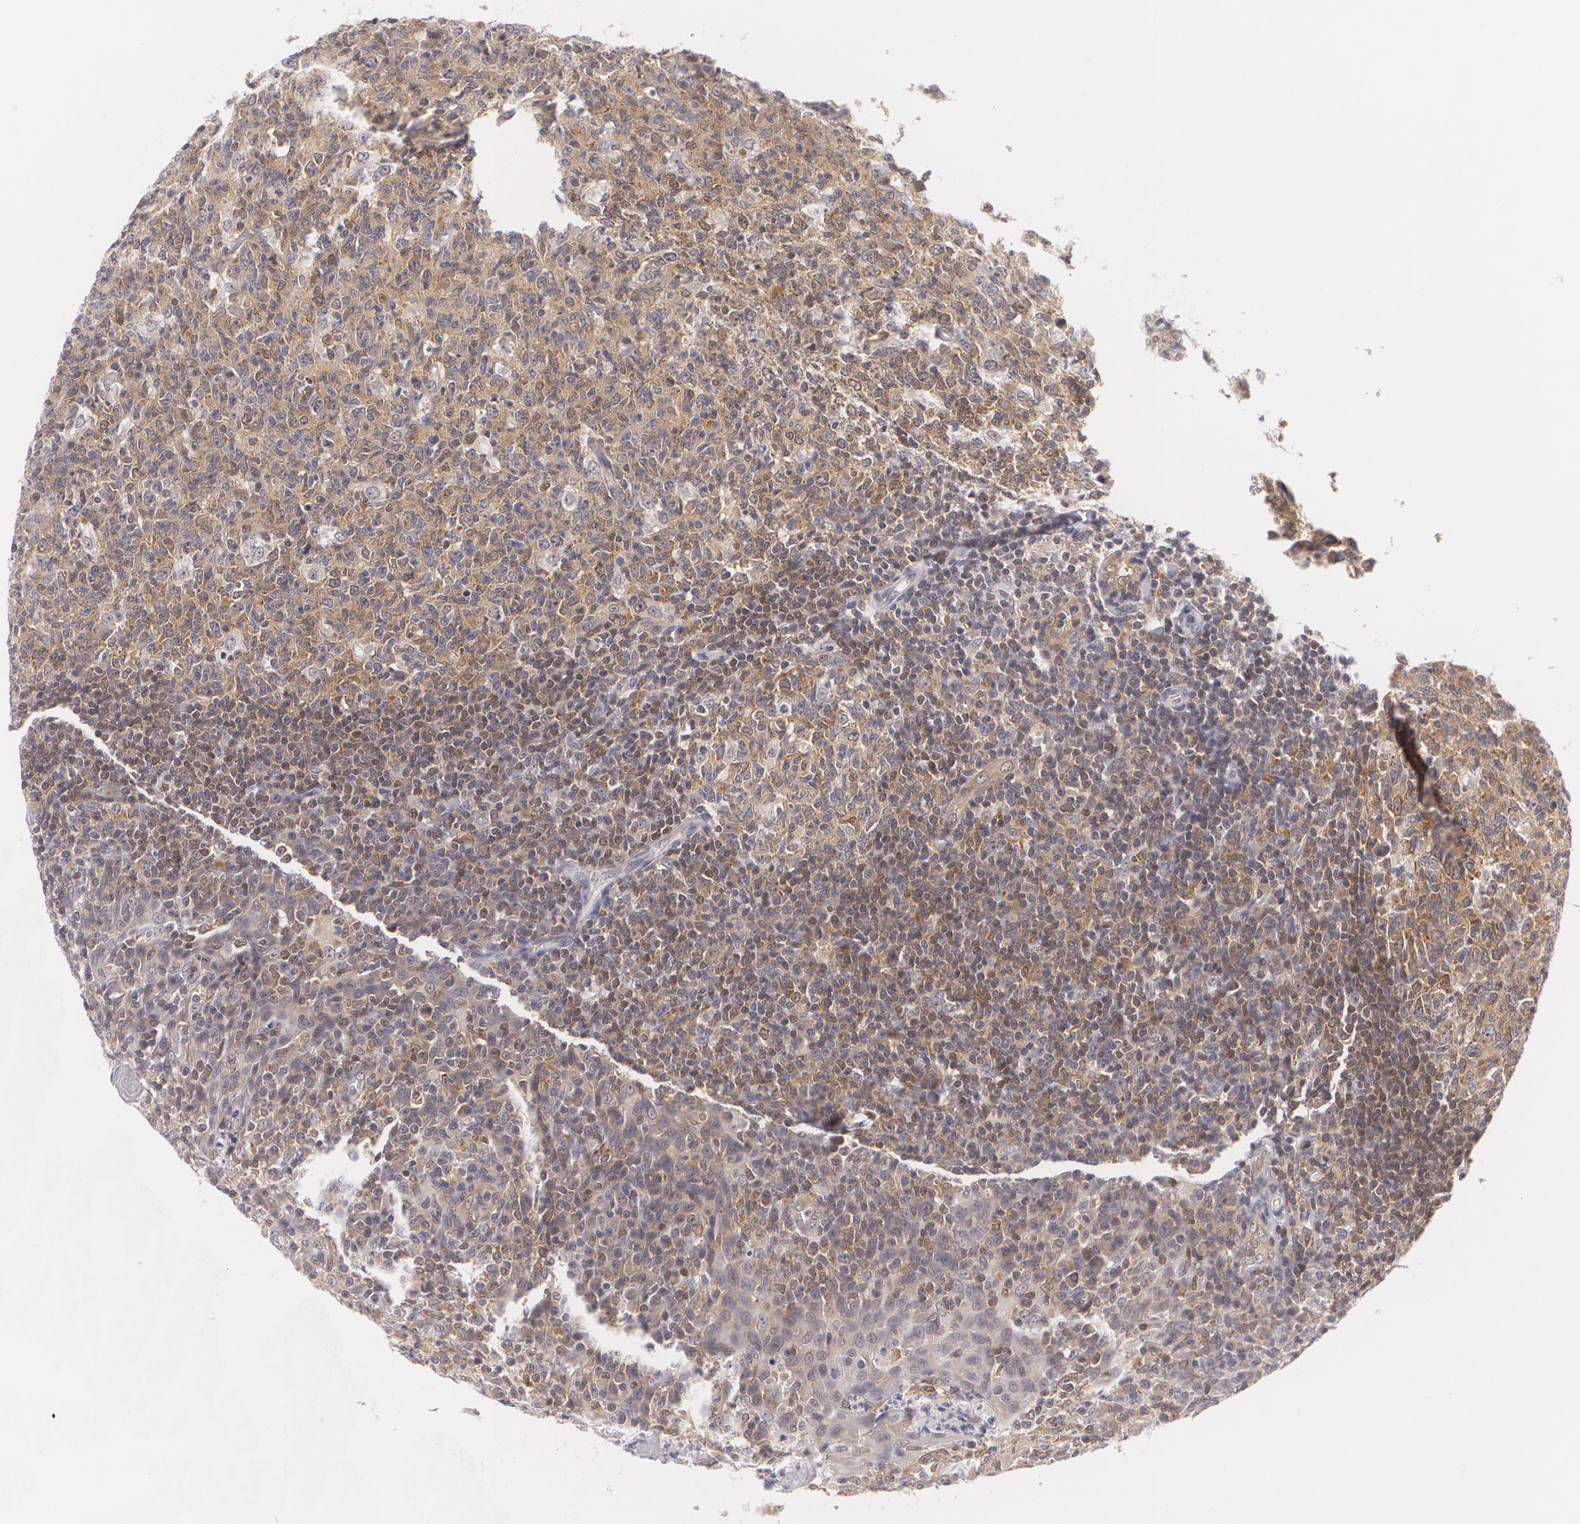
{"staining": {"intensity": "moderate", "quantity": ">75%", "location": "cytoplasmic/membranous"}, "tissue": "tonsil", "cell_type": "Germinal center cells", "image_type": "normal", "snomed": [{"axis": "morphology", "description": "Normal tissue, NOS"}, {"axis": "topography", "description": "Tonsil"}], "caption": "Germinal center cells exhibit medium levels of moderate cytoplasmic/membranous expression in approximately >75% of cells in benign human tonsil. The protein of interest is stained brown, and the nuclei are stained in blue (DAB (3,3'-diaminobenzidine) IHC with brightfield microscopy, high magnification).", "gene": "BCL10", "patient": {"sex": "male", "age": 6}}